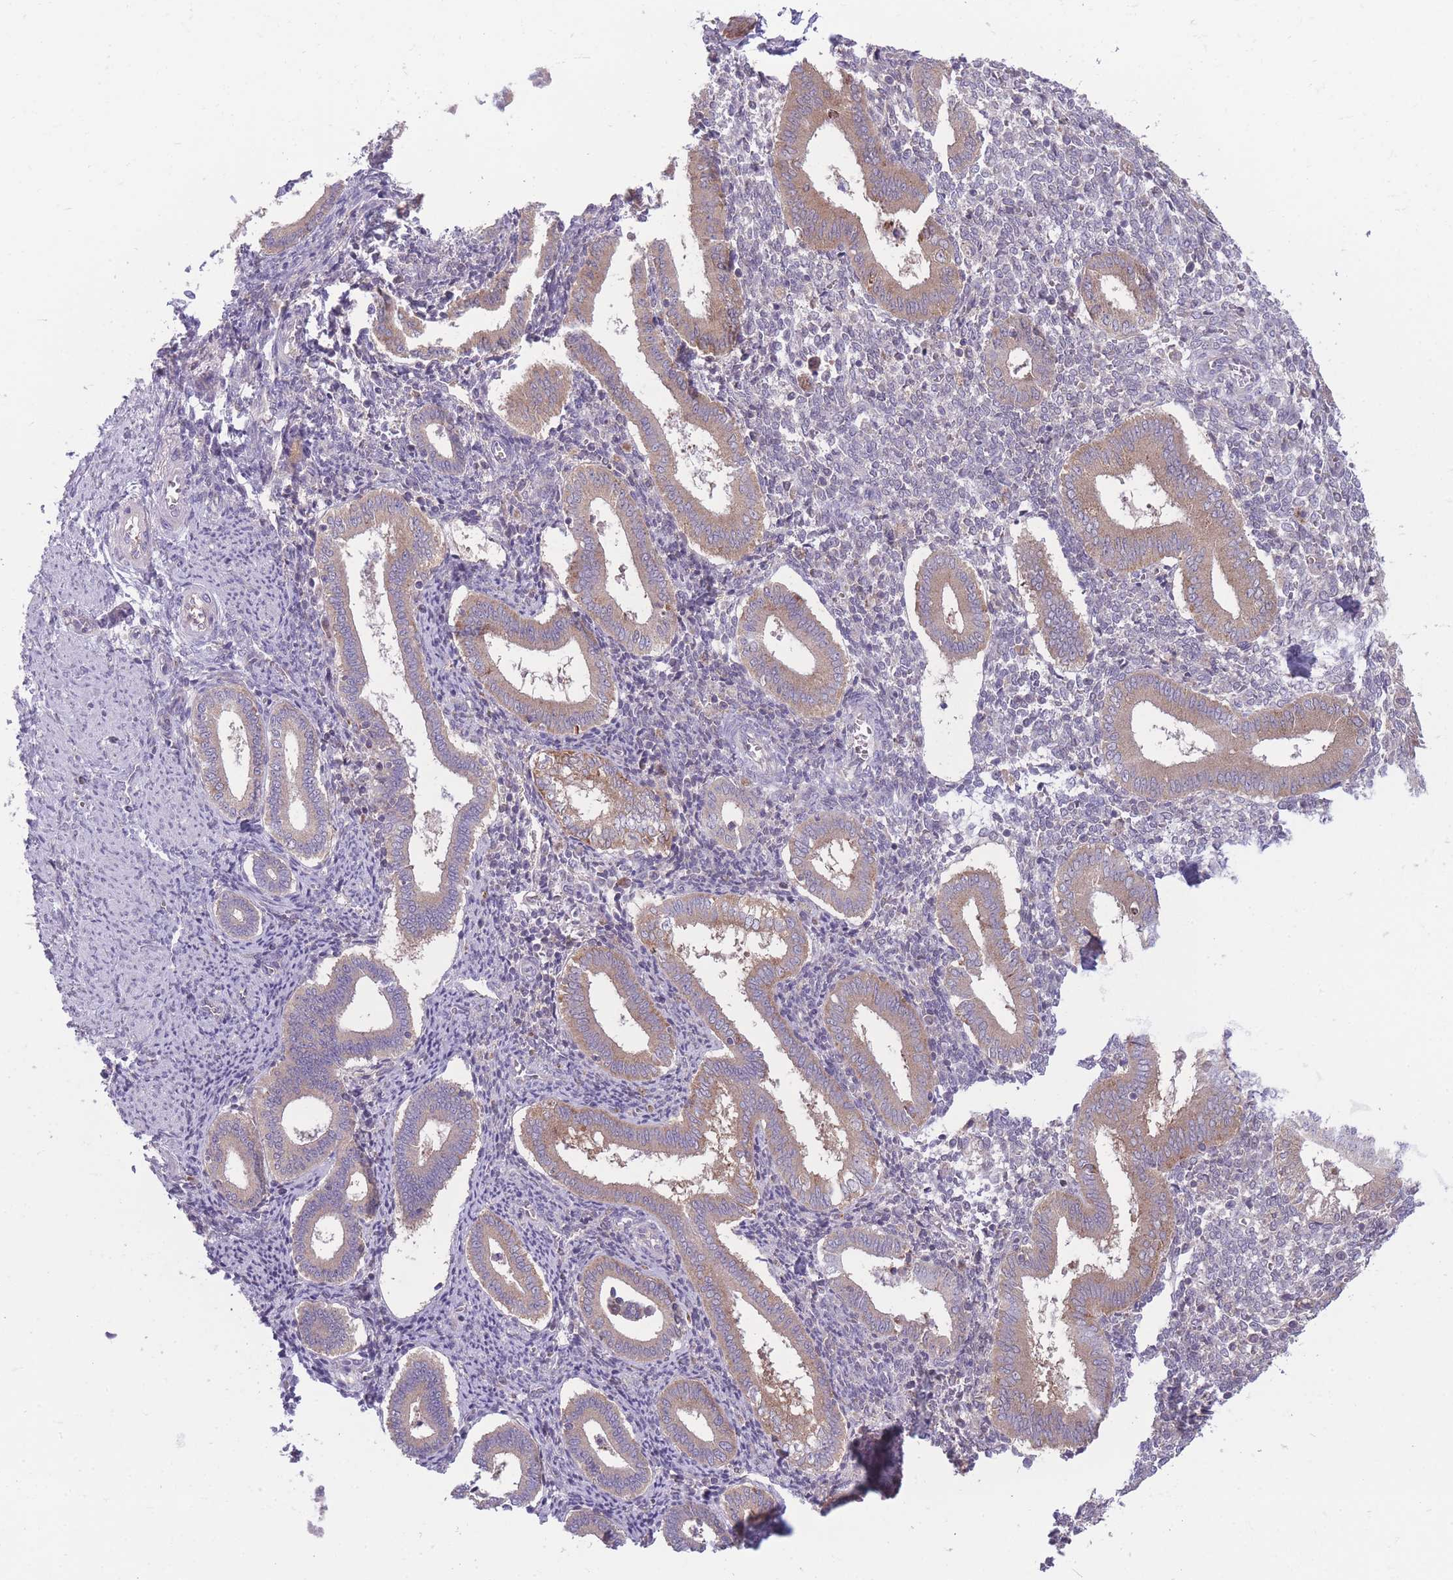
{"staining": {"intensity": "weak", "quantity": "<25%", "location": "cytoplasmic/membranous"}, "tissue": "endometrium", "cell_type": "Cells in endometrial stroma", "image_type": "normal", "snomed": [{"axis": "morphology", "description": "Normal tissue, NOS"}, {"axis": "topography", "description": "Endometrium"}], "caption": "Immunohistochemical staining of benign endometrium demonstrates no significant positivity in cells in endometrial stroma. (DAB (3,3'-diaminobenzidine) immunohistochemistry visualized using brightfield microscopy, high magnification).", "gene": "CCT6A", "patient": {"sex": "female", "age": 44}}